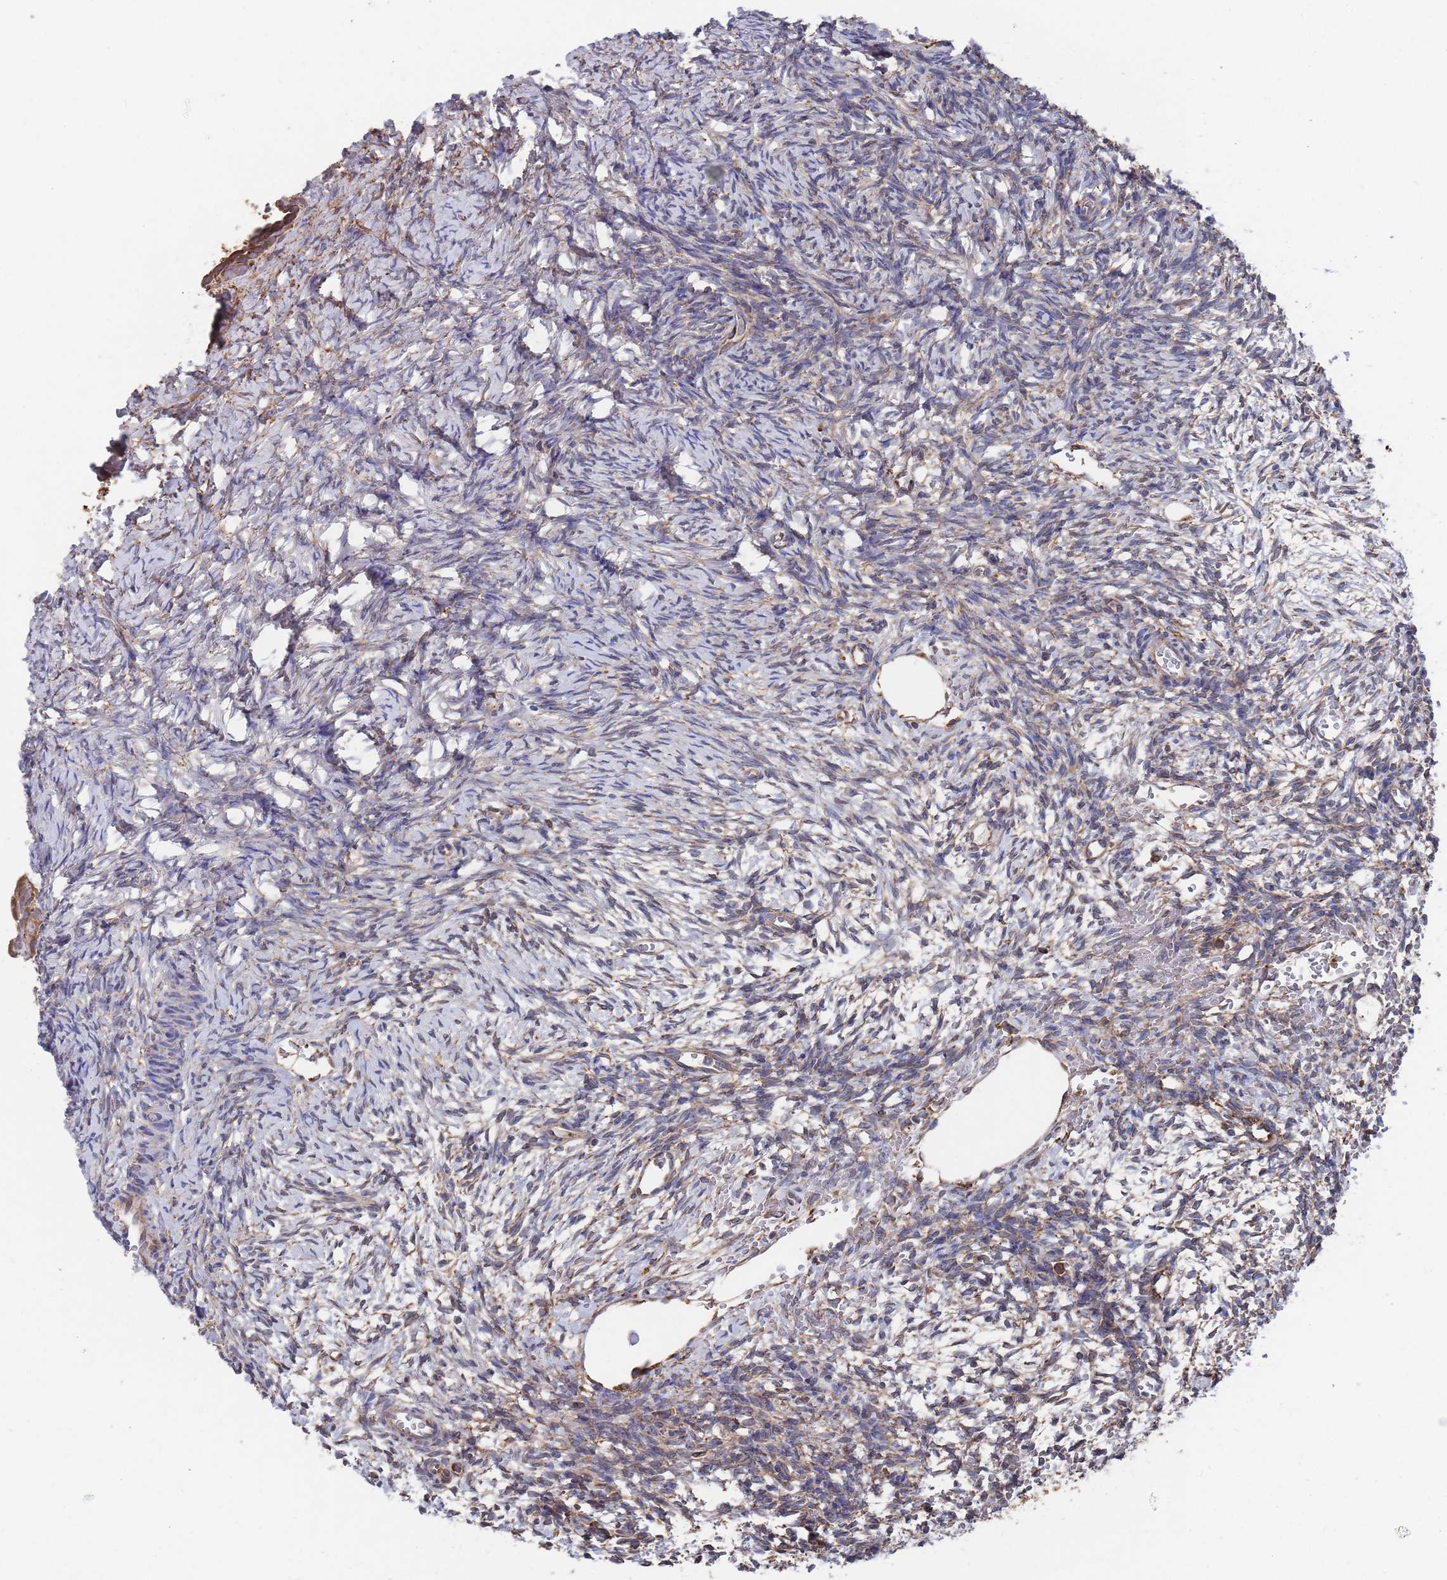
{"staining": {"intensity": "weak", "quantity": "25%-75%", "location": "cytoplasmic/membranous"}, "tissue": "ovary", "cell_type": "Ovarian stroma cells", "image_type": "normal", "snomed": [{"axis": "morphology", "description": "Normal tissue, NOS"}, {"axis": "topography", "description": "Ovary"}], "caption": "This photomicrograph demonstrates unremarkable ovary stained with immunohistochemistry (IHC) to label a protein in brown. The cytoplasmic/membranous of ovarian stroma cells show weak positivity for the protein. Nuclei are counter-stained blue.", "gene": "GID8", "patient": {"sex": "female", "age": 39}}